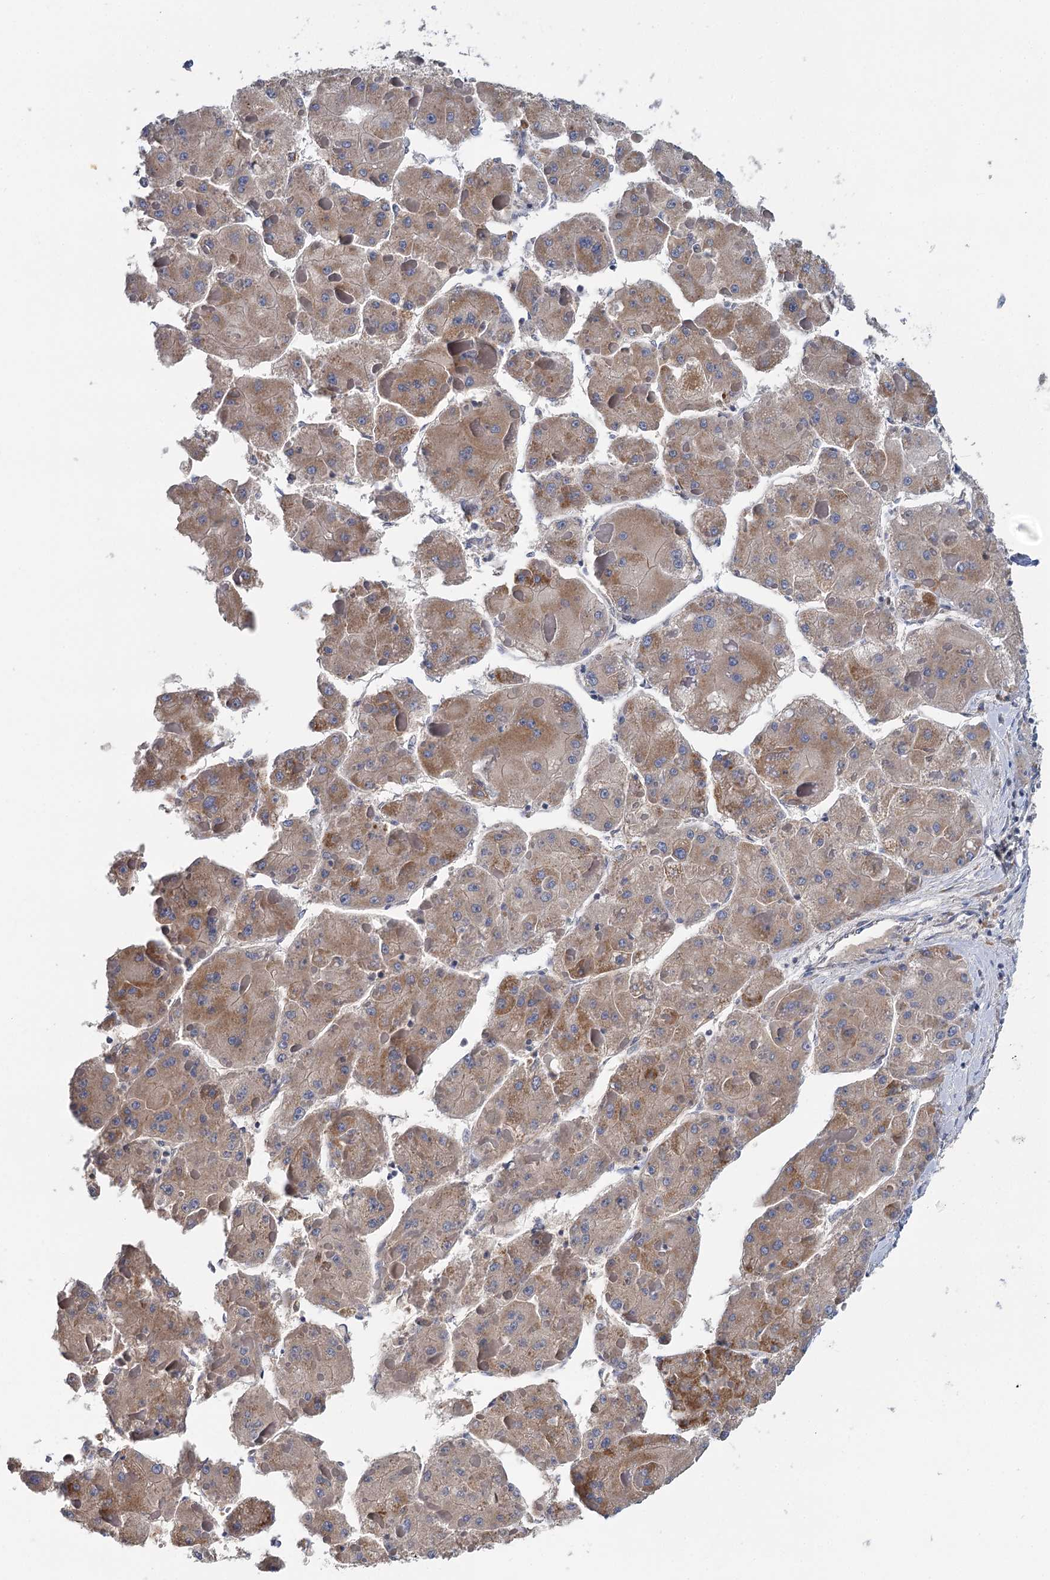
{"staining": {"intensity": "moderate", "quantity": ">75%", "location": "cytoplasmic/membranous"}, "tissue": "liver cancer", "cell_type": "Tumor cells", "image_type": "cancer", "snomed": [{"axis": "morphology", "description": "Carcinoma, Hepatocellular, NOS"}, {"axis": "topography", "description": "Liver"}], "caption": "Liver hepatocellular carcinoma stained with immunohistochemistry shows moderate cytoplasmic/membranous staining in approximately >75% of tumor cells.", "gene": "ANKRD16", "patient": {"sex": "female", "age": 73}}